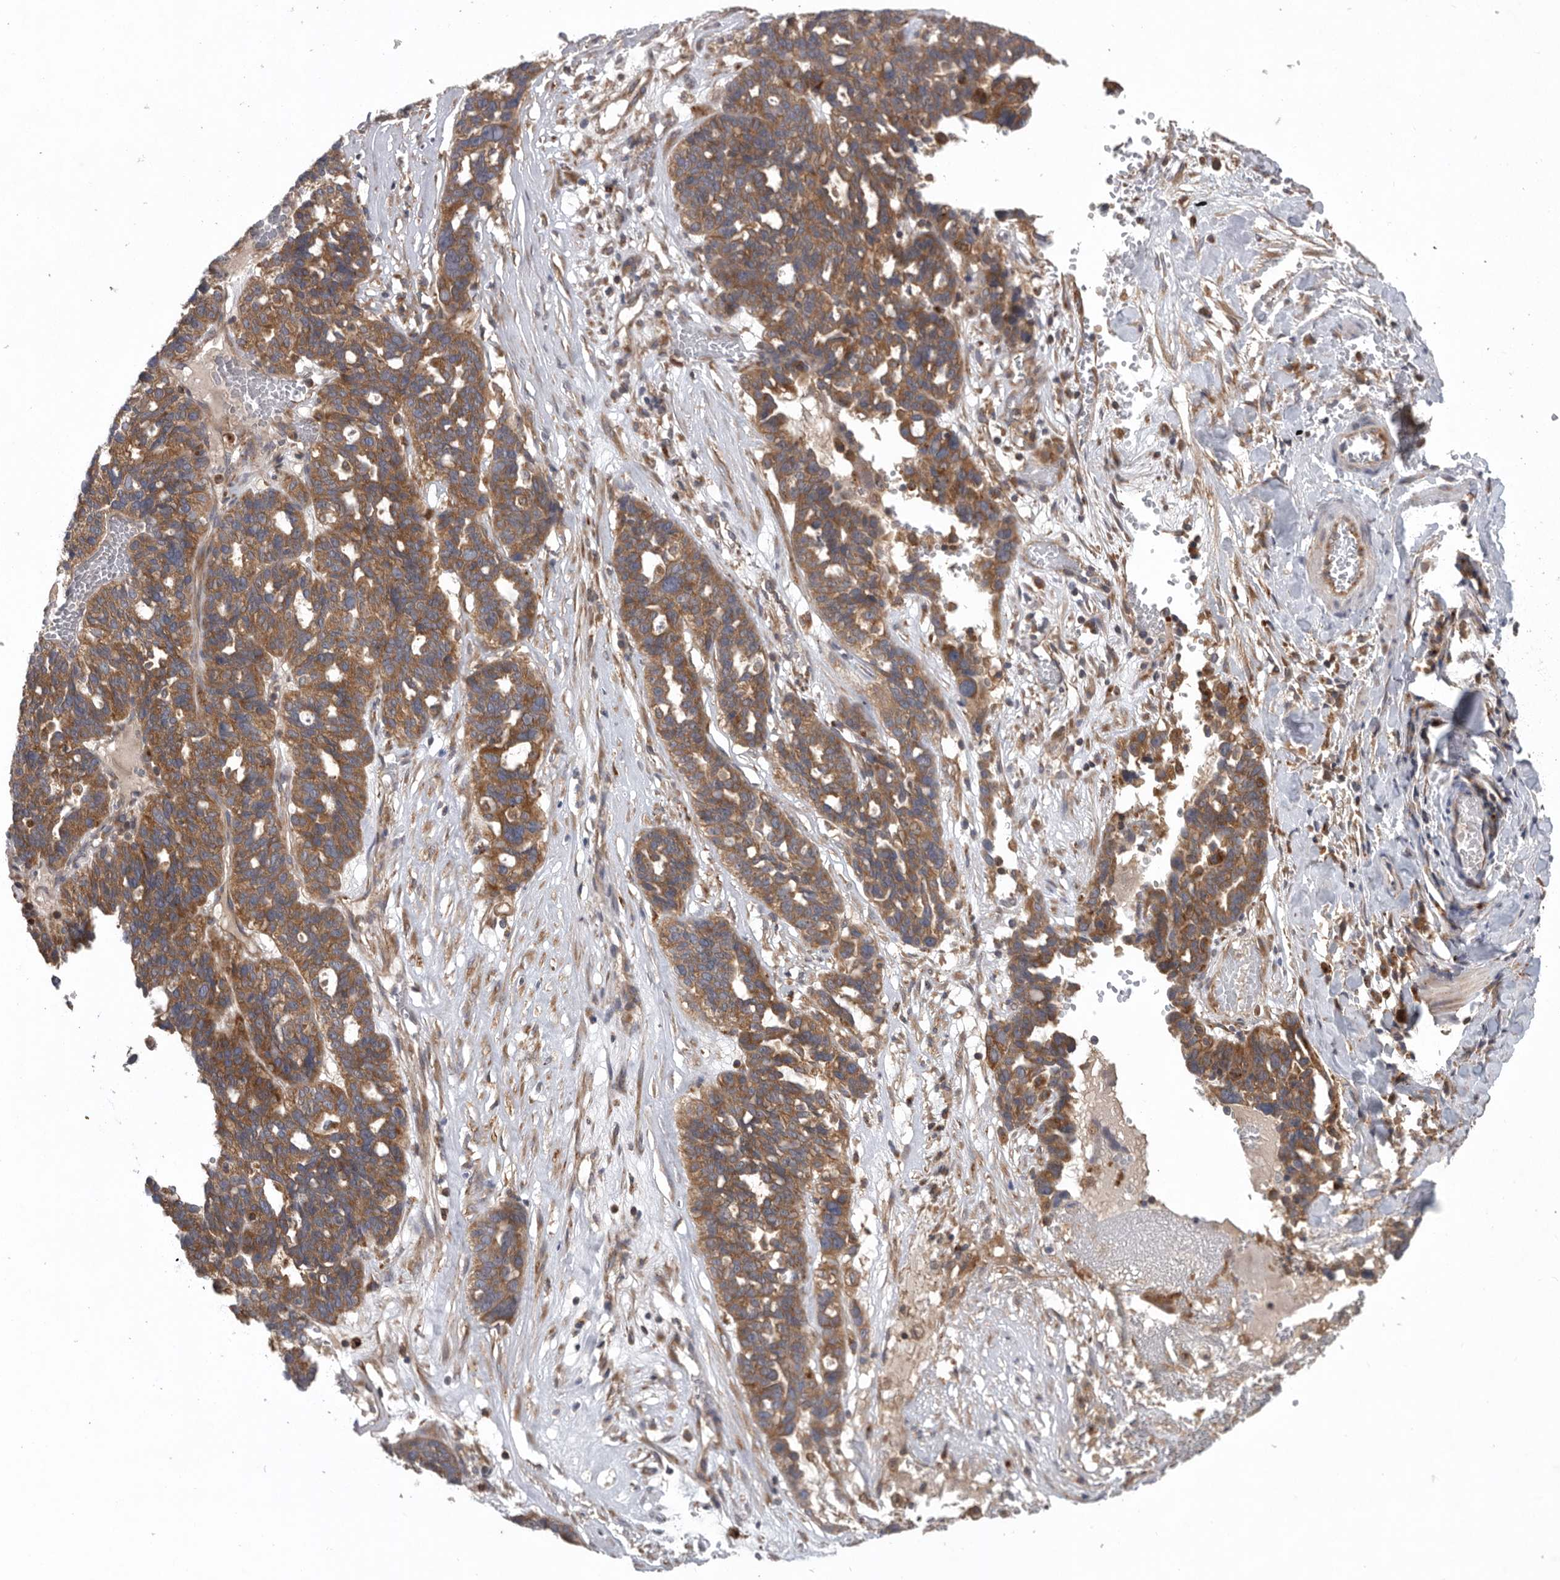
{"staining": {"intensity": "moderate", "quantity": ">75%", "location": "cytoplasmic/membranous"}, "tissue": "ovarian cancer", "cell_type": "Tumor cells", "image_type": "cancer", "snomed": [{"axis": "morphology", "description": "Cystadenocarcinoma, serous, NOS"}, {"axis": "topography", "description": "Ovary"}], "caption": "Protein expression by immunohistochemistry (IHC) exhibits moderate cytoplasmic/membranous expression in approximately >75% of tumor cells in serous cystadenocarcinoma (ovarian).", "gene": "C1orf109", "patient": {"sex": "female", "age": 59}}